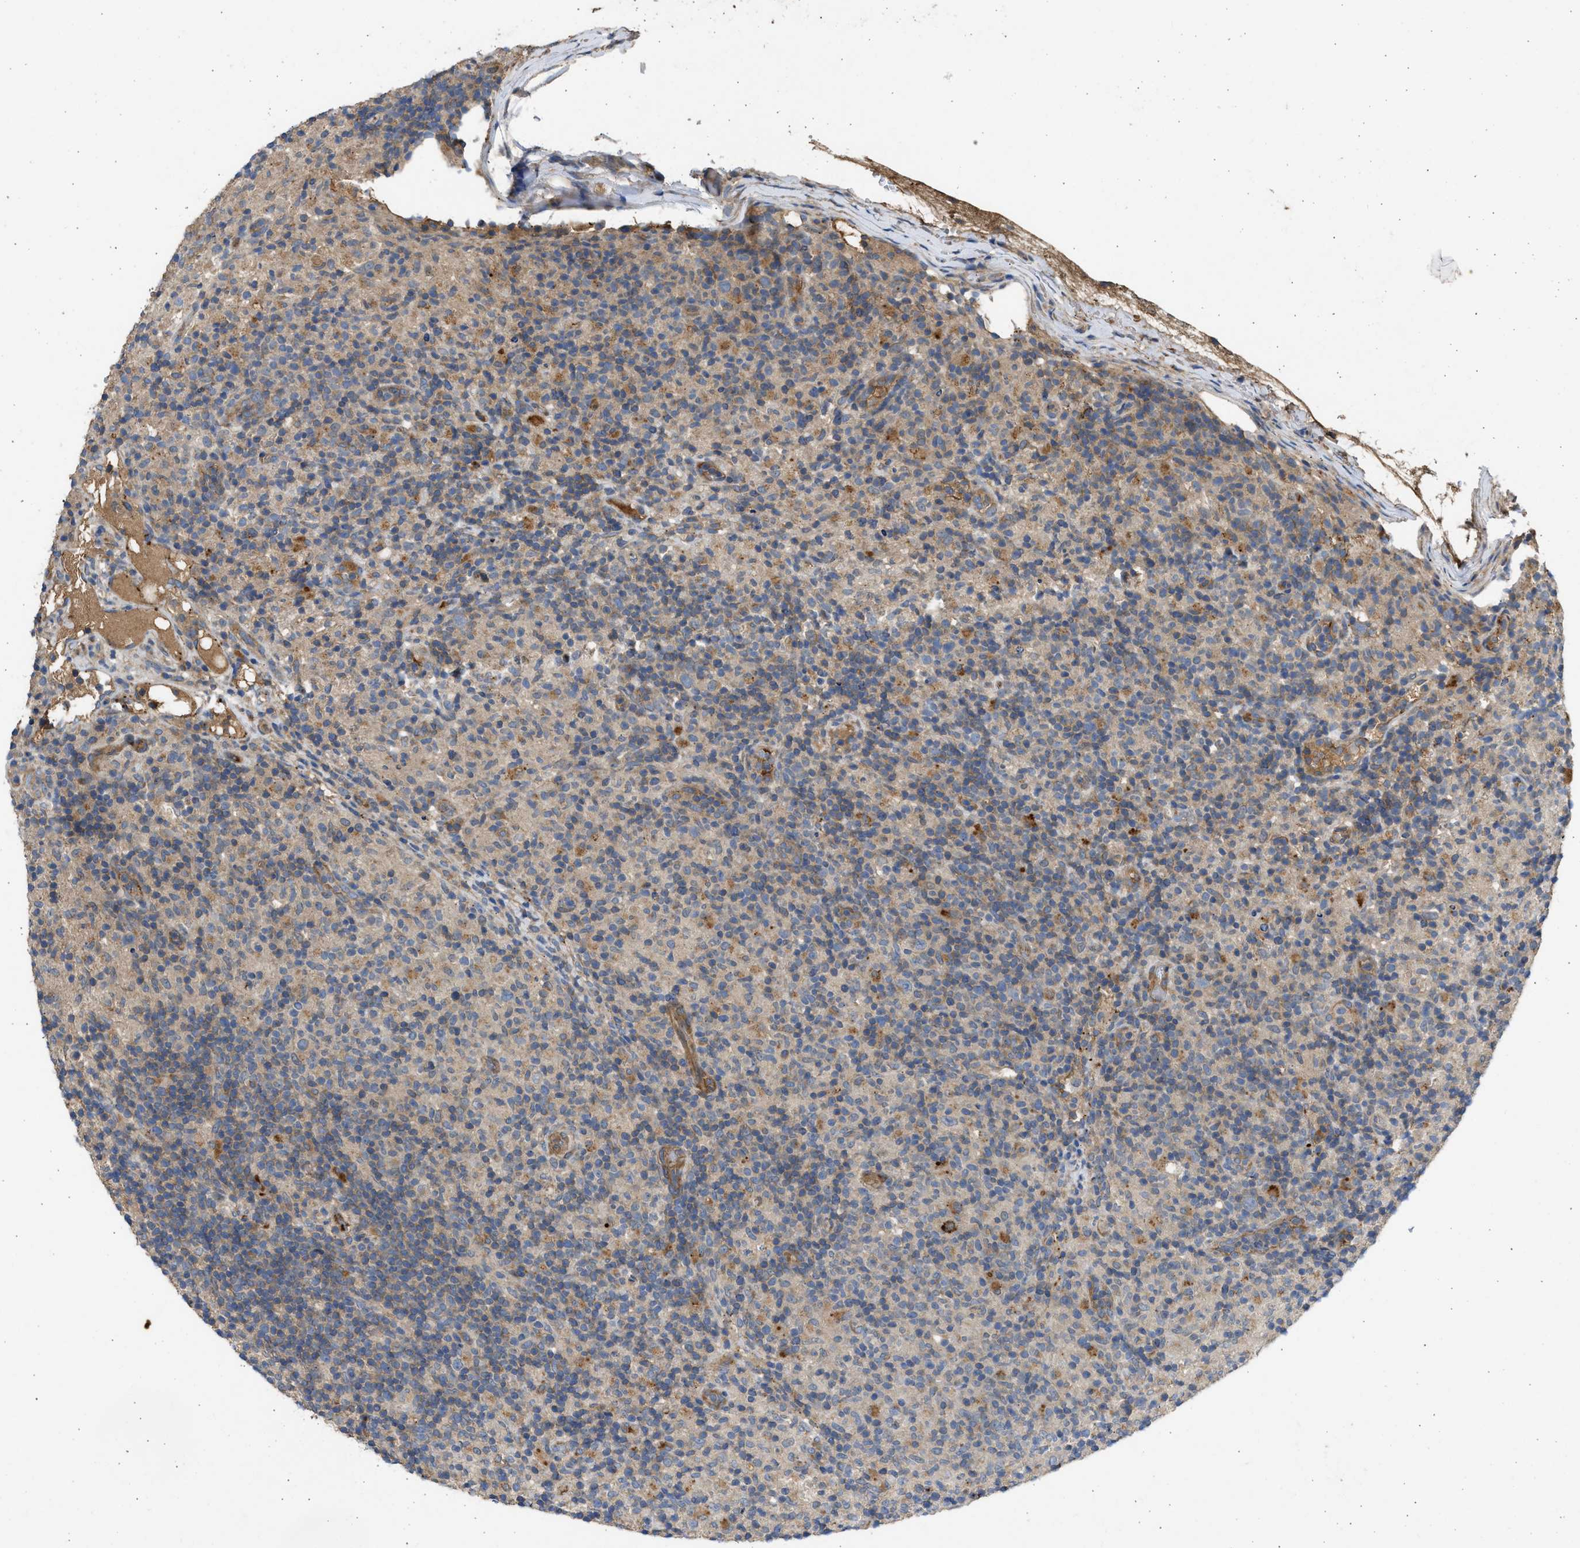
{"staining": {"intensity": "moderate", "quantity": "<25%", "location": "cytoplasmic/membranous"}, "tissue": "lymphoma", "cell_type": "Tumor cells", "image_type": "cancer", "snomed": [{"axis": "morphology", "description": "Hodgkin's disease, NOS"}, {"axis": "topography", "description": "Lymph node"}], "caption": "This photomicrograph demonstrates Hodgkin's disease stained with IHC to label a protein in brown. The cytoplasmic/membranous of tumor cells show moderate positivity for the protein. Nuclei are counter-stained blue.", "gene": "CSRNP2", "patient": {"sex": "male", "age": 70}}